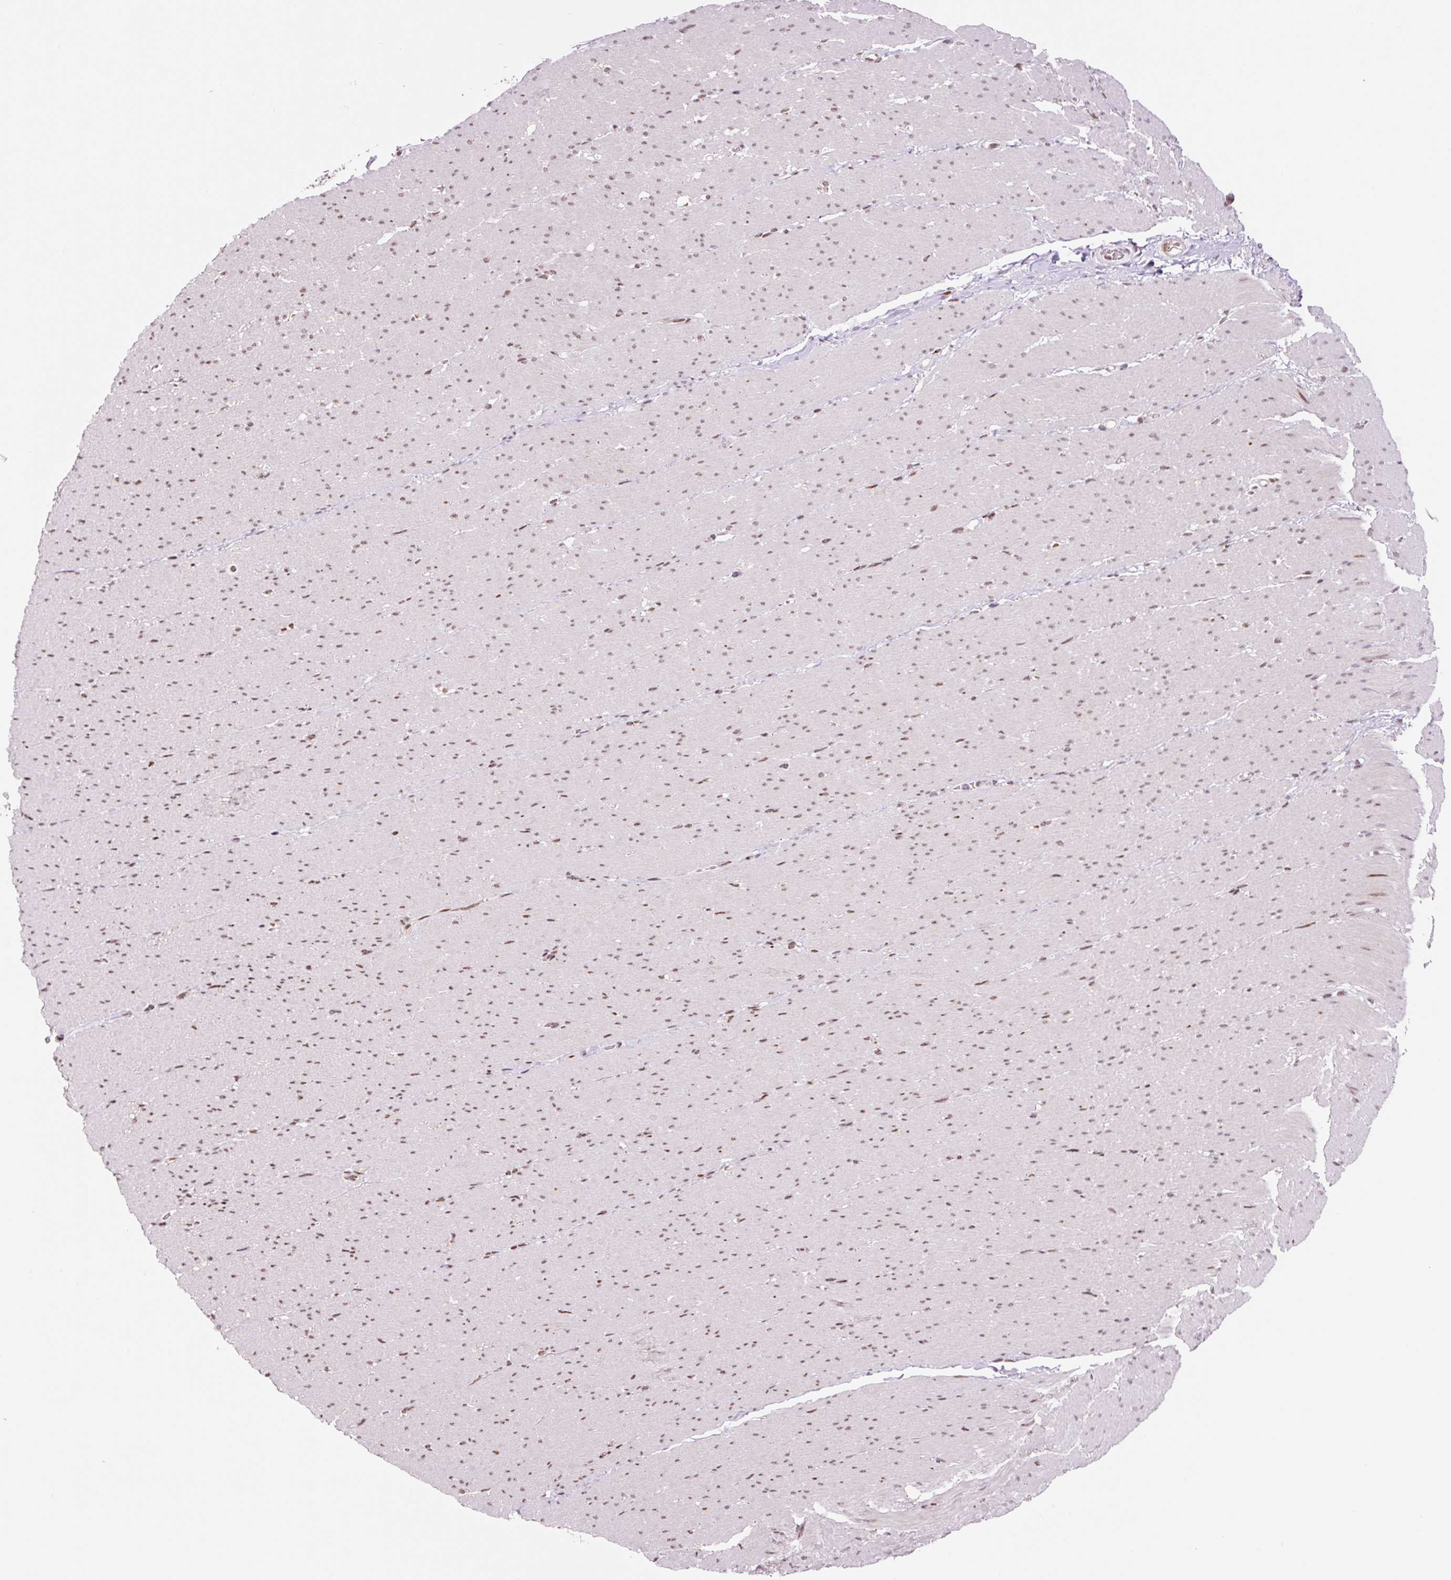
{"staining": {"intensity": "moderate", "quantity": ">75%", "location": "nuclear"}, "tissue": "smooth muscle", "cell_type": "Smooth muscle cells", "image_type": "normal", "snomed": [{"axis": "morphology", "description": "Normal tissue, NOS"}, {"axis": "topography", "description": "Smooth muscle"}, {"axis": "topography", "description": "Rectum"}], "caption": "Brown immunohistochemical staining in unremarkable smooth muscle shows moderate nuclear staining in approximately >75% of smooth muscle cells.", "gene": "CCNL2", "patient": {"sex": "male", "age": 53}}